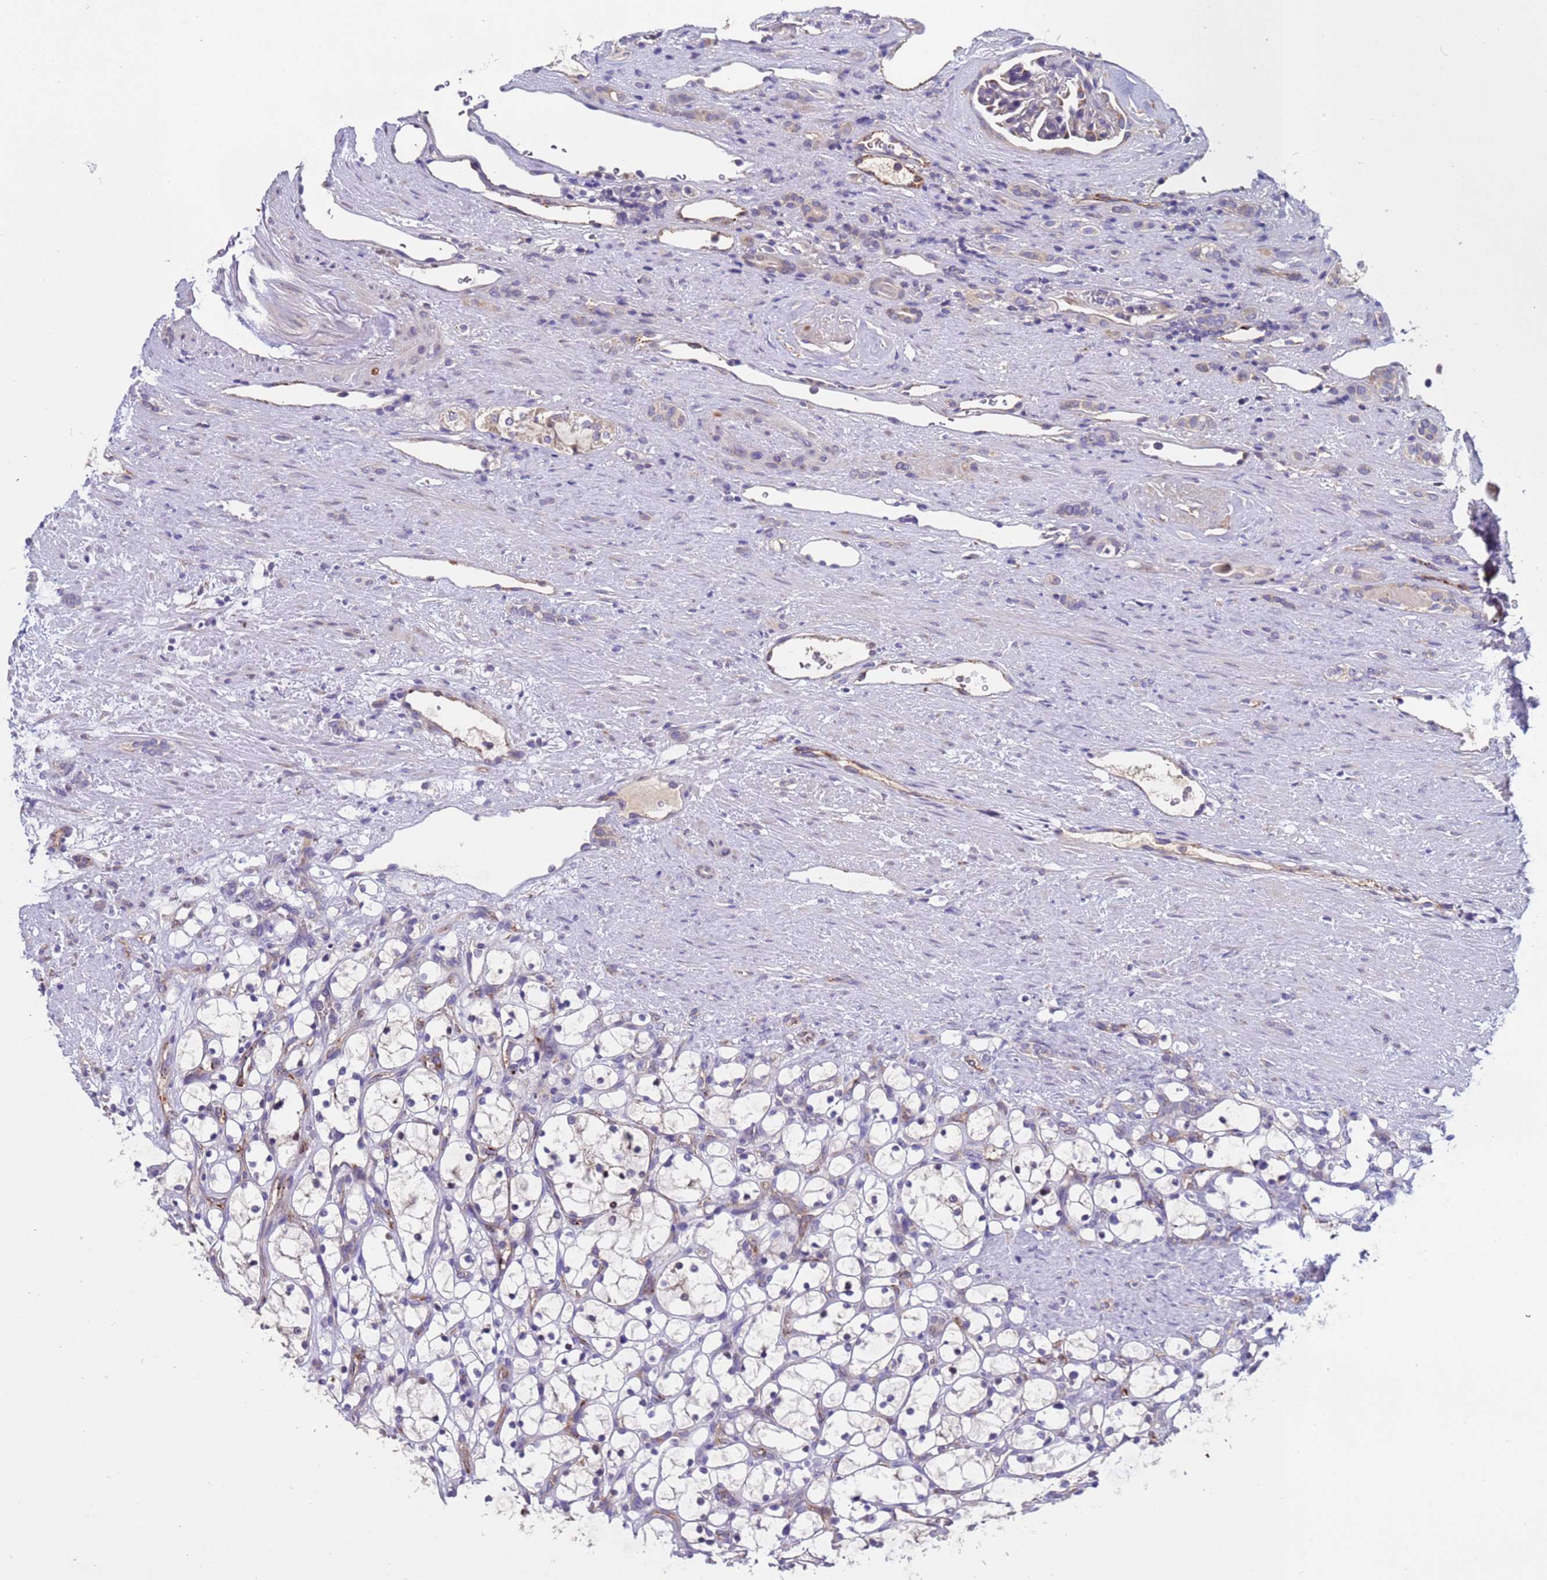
{"staining": {"intensity": "negative", "quantity": "none", "location": "none"}, "tissue": "renal cancer", "cell_type": "Tumor cells", "image_type": "cancer", "snomed": [{"axis": "morphology", "description": "Adenocarcinoma, NOS"}, {"axis": "topography", "description": "Kidney"}], "caption": "This is an immunohistochemistry histopathology image of renal cancer (adenocarcinoma). There is no positivity in tumor cells.", "gene": "ZNF248", "patient": {"sex": "female", "age": 69}}